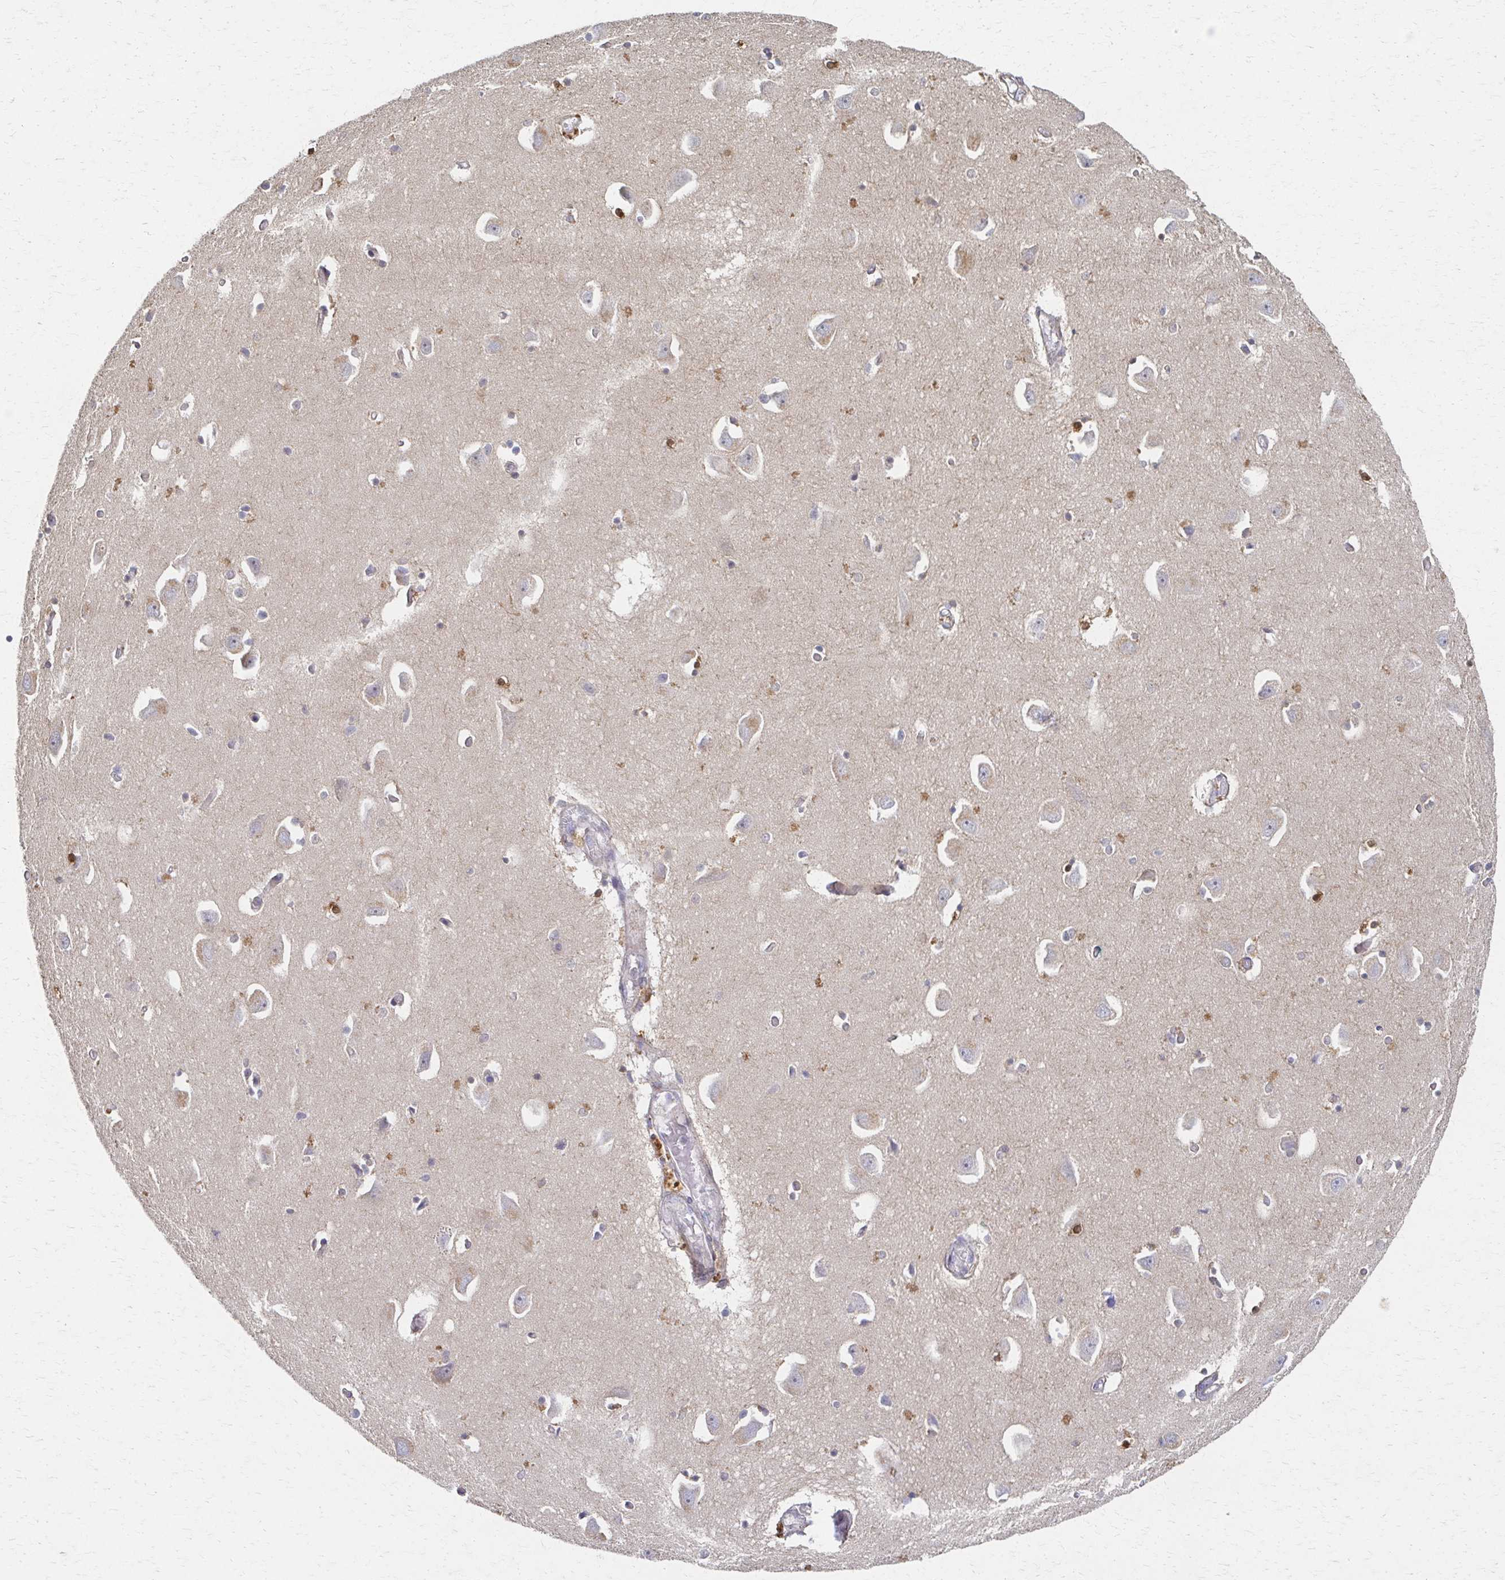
{"staining": {"intensity": "strong", "quantity": "<25%", "location": "cytoplasmic/membranous,nuclear"}, "tissue": "caudate", "cell_type": "Glial cells", "image_type": "normal", "snomed": [{"axis": "morphology", "description": "Normal tissue, NOS"}, {"axis": "topography", "description": "Lateral ventricle wall"}, {"axis": "topography", "description": "Hippocampus"}], "caption": "The histopathology image displays staining of normal caudate, revealing strong cytoplasmic/membranous,nuclear protein positivity (brown color) within glial cells.", "gene": "EOLA1", "patient": {"sex": "female", "age": 63}}